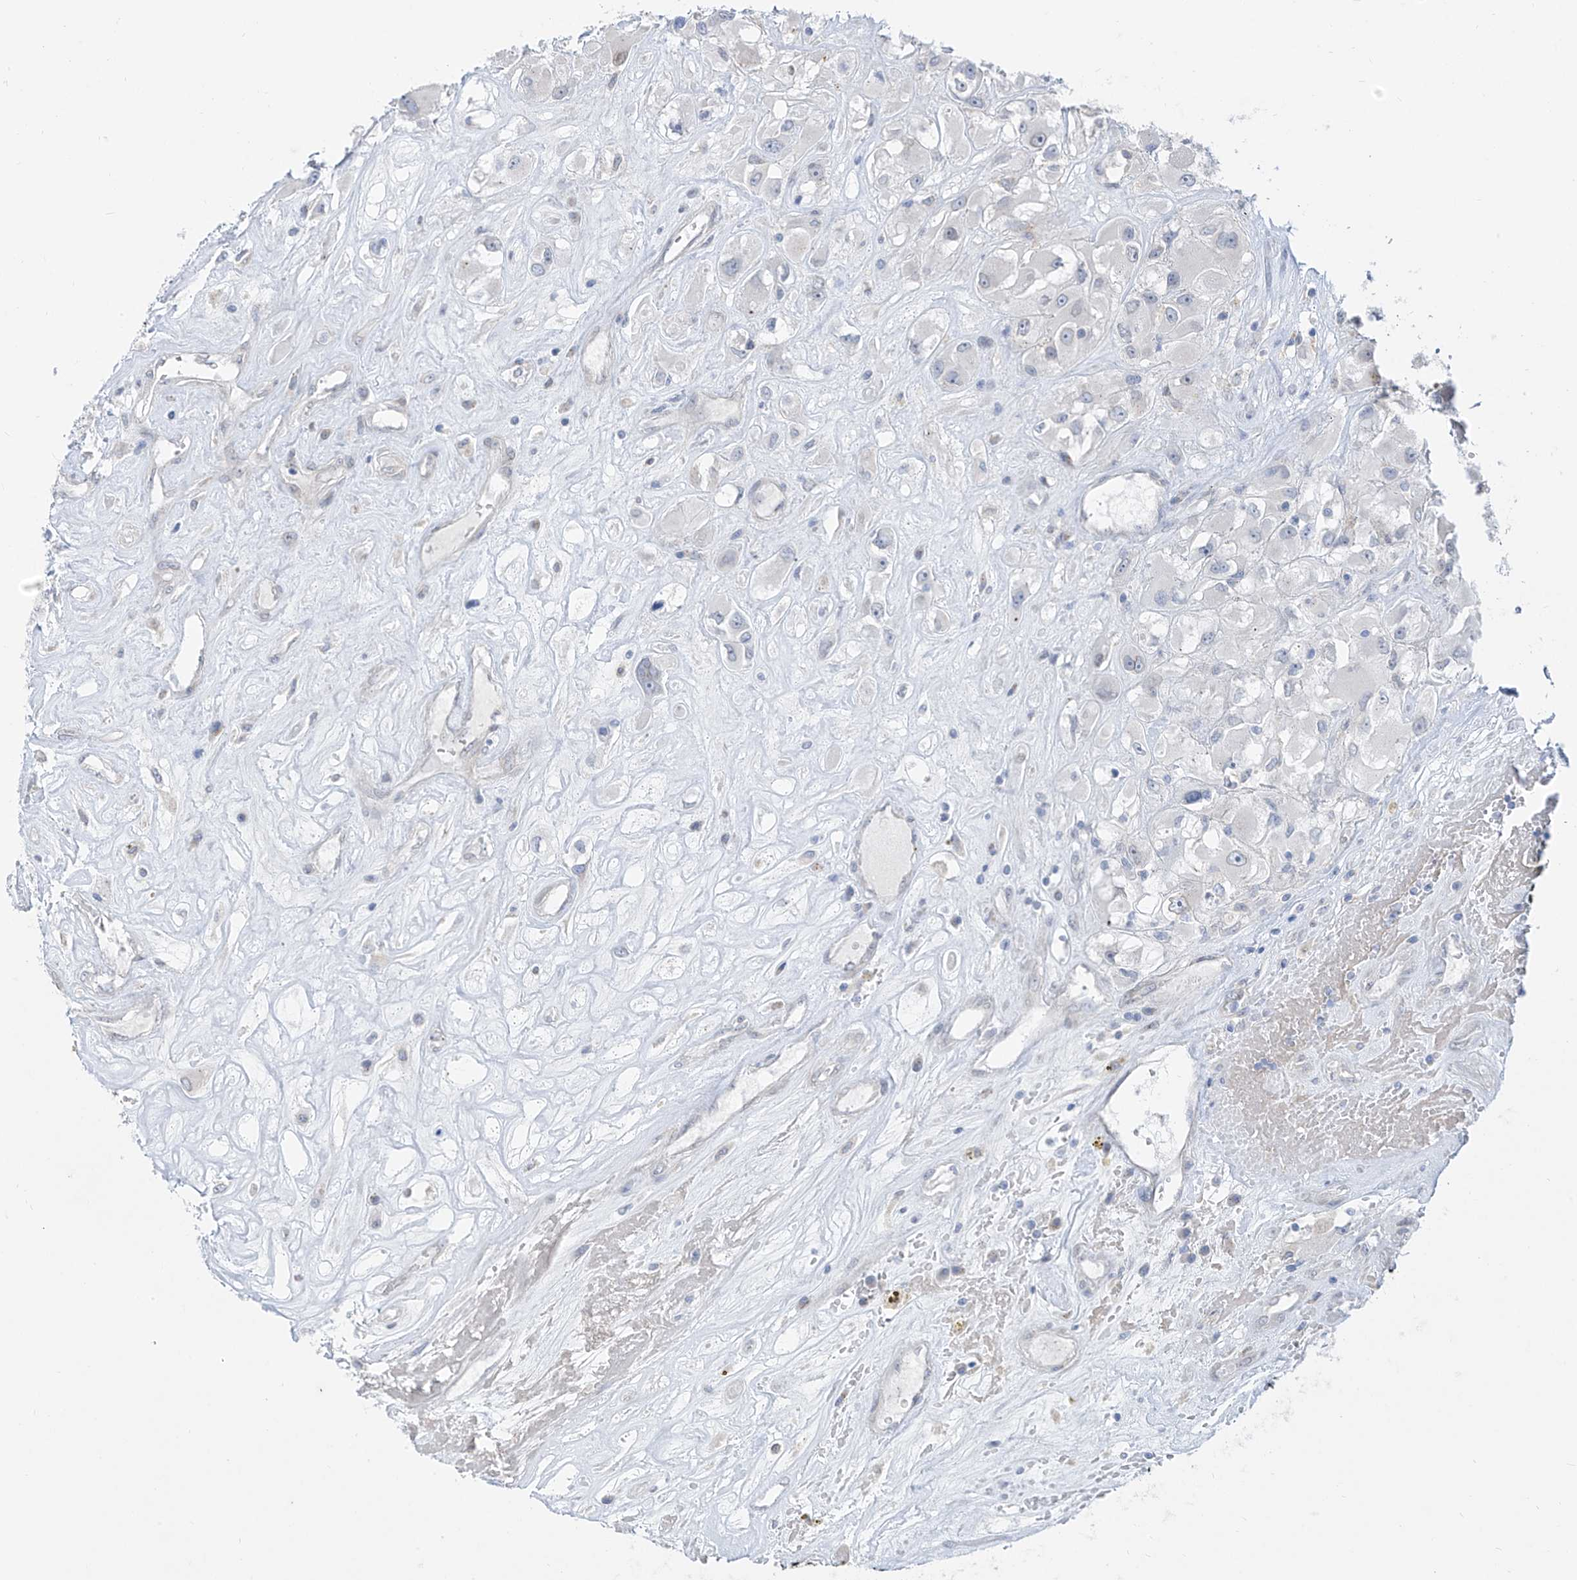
{"staining": {"intensity": "negative", "quantity": "none", "location": "none"}, "tissue": "renal cancer", "cell_type": "Tumor cells", "image_type": "cancer", "snomed": [{"axis": "morphology", "description": "Adenocarcinoma, NOS"}, {"axis": "topography", "description": "Kidney"}], "caption": "Tumor cells are negative for protein expression in human renal adenocarcinoma.", "gene": "KRTAP25-1", "patient": {"sex": "female", "age": 52}}